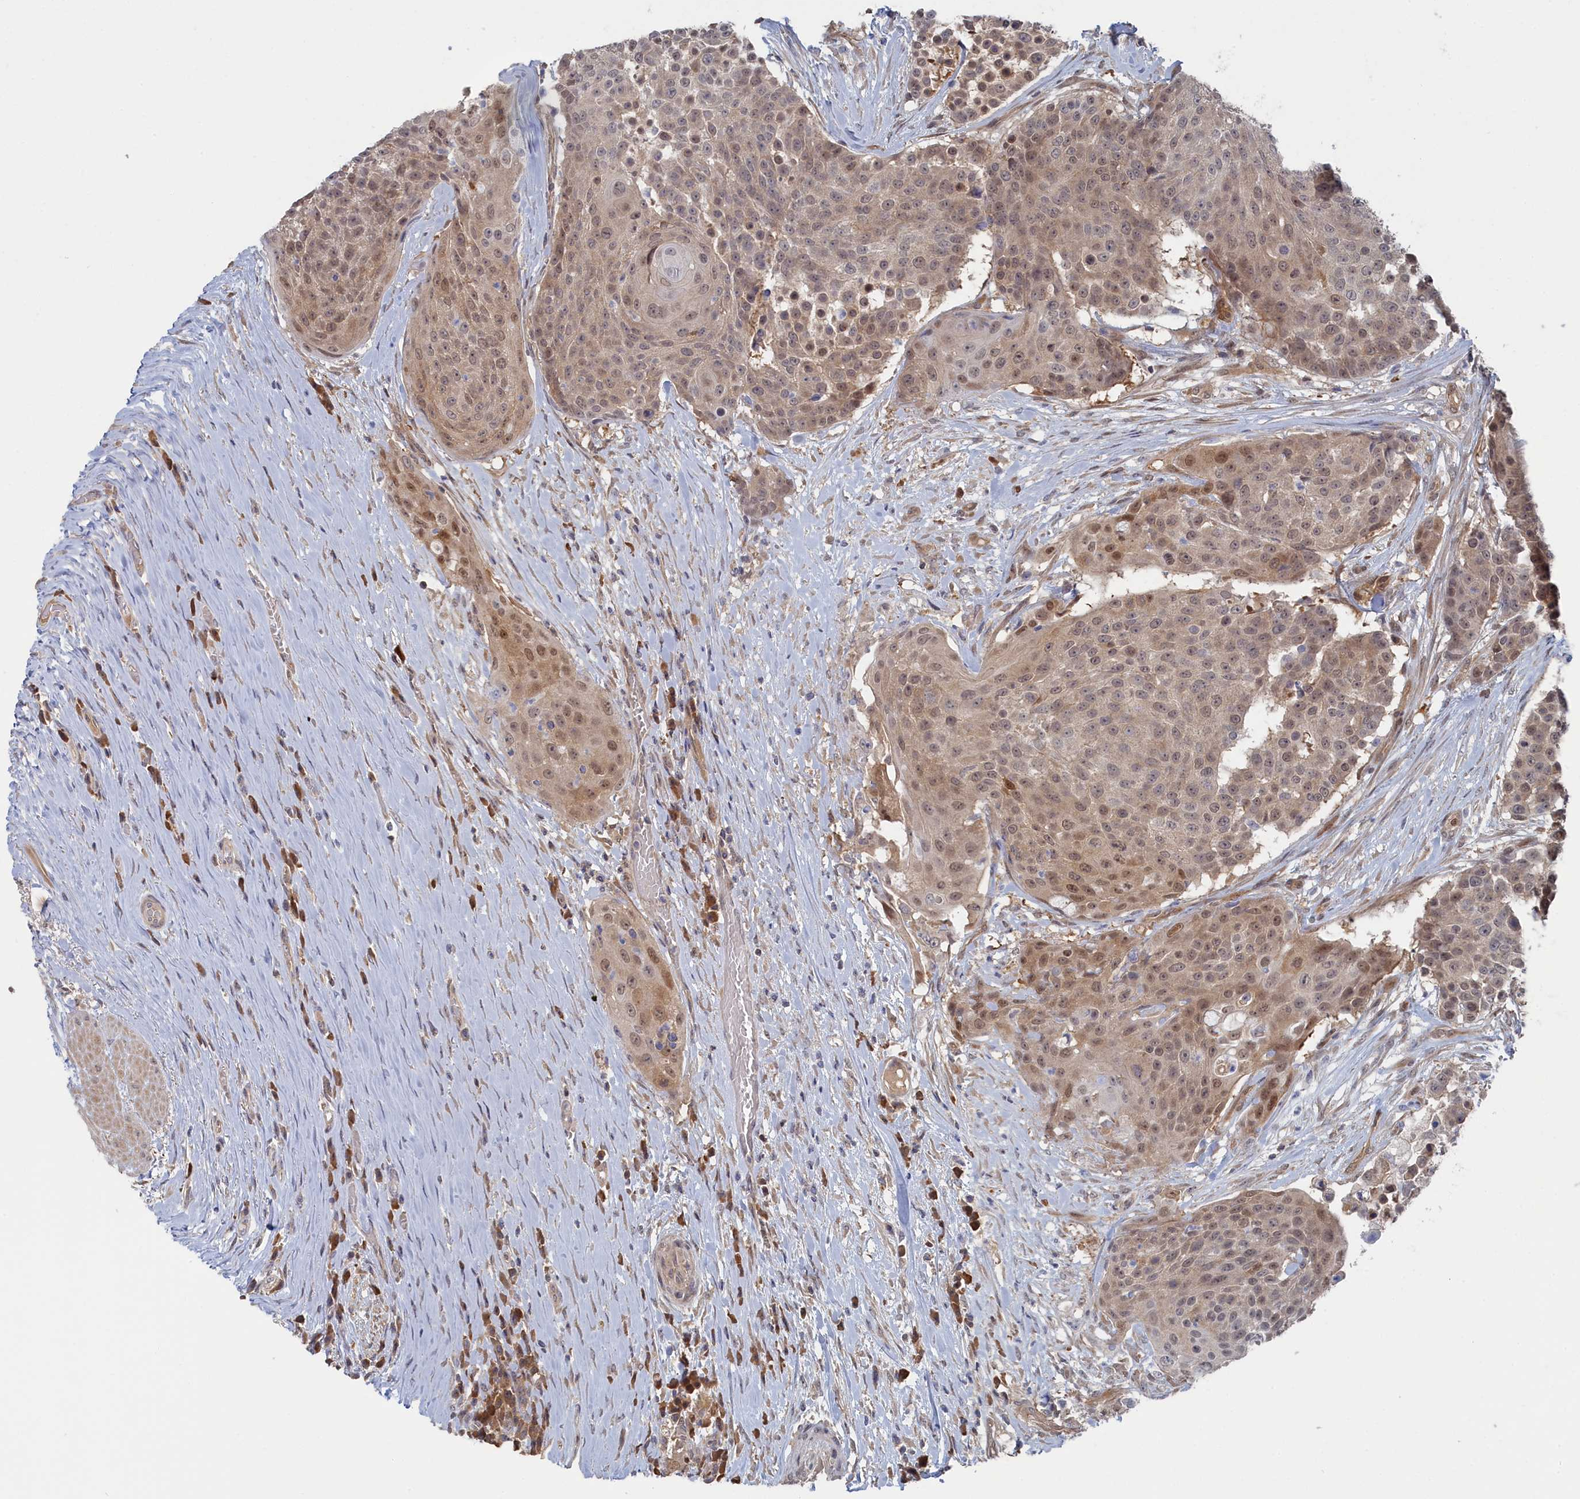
{"staining": {"intensity": "moderate", "quantity": "25%-75%", "location": "cytoplasmic/membranous,nuclear"}, "tissue": "urothelial cancer", "cell_type": "Tumor cells", "image_type": "cancer", "snomed": [{"axis": "morphology", "description": "Urothelial carcinoma, High grade"}, {"axis": "topography", "description": "Urinary bladder"}], "caption": "The photomicrograph demonstrates immunohistochemical staining of urothelial cancer. There is moderate cytoplasmic/membranous and nuclear expression is identified in approximately 25%-75% of tumor cells.", "gene": "IRGQ", "patient": {"sex": "female", "age": 63}}